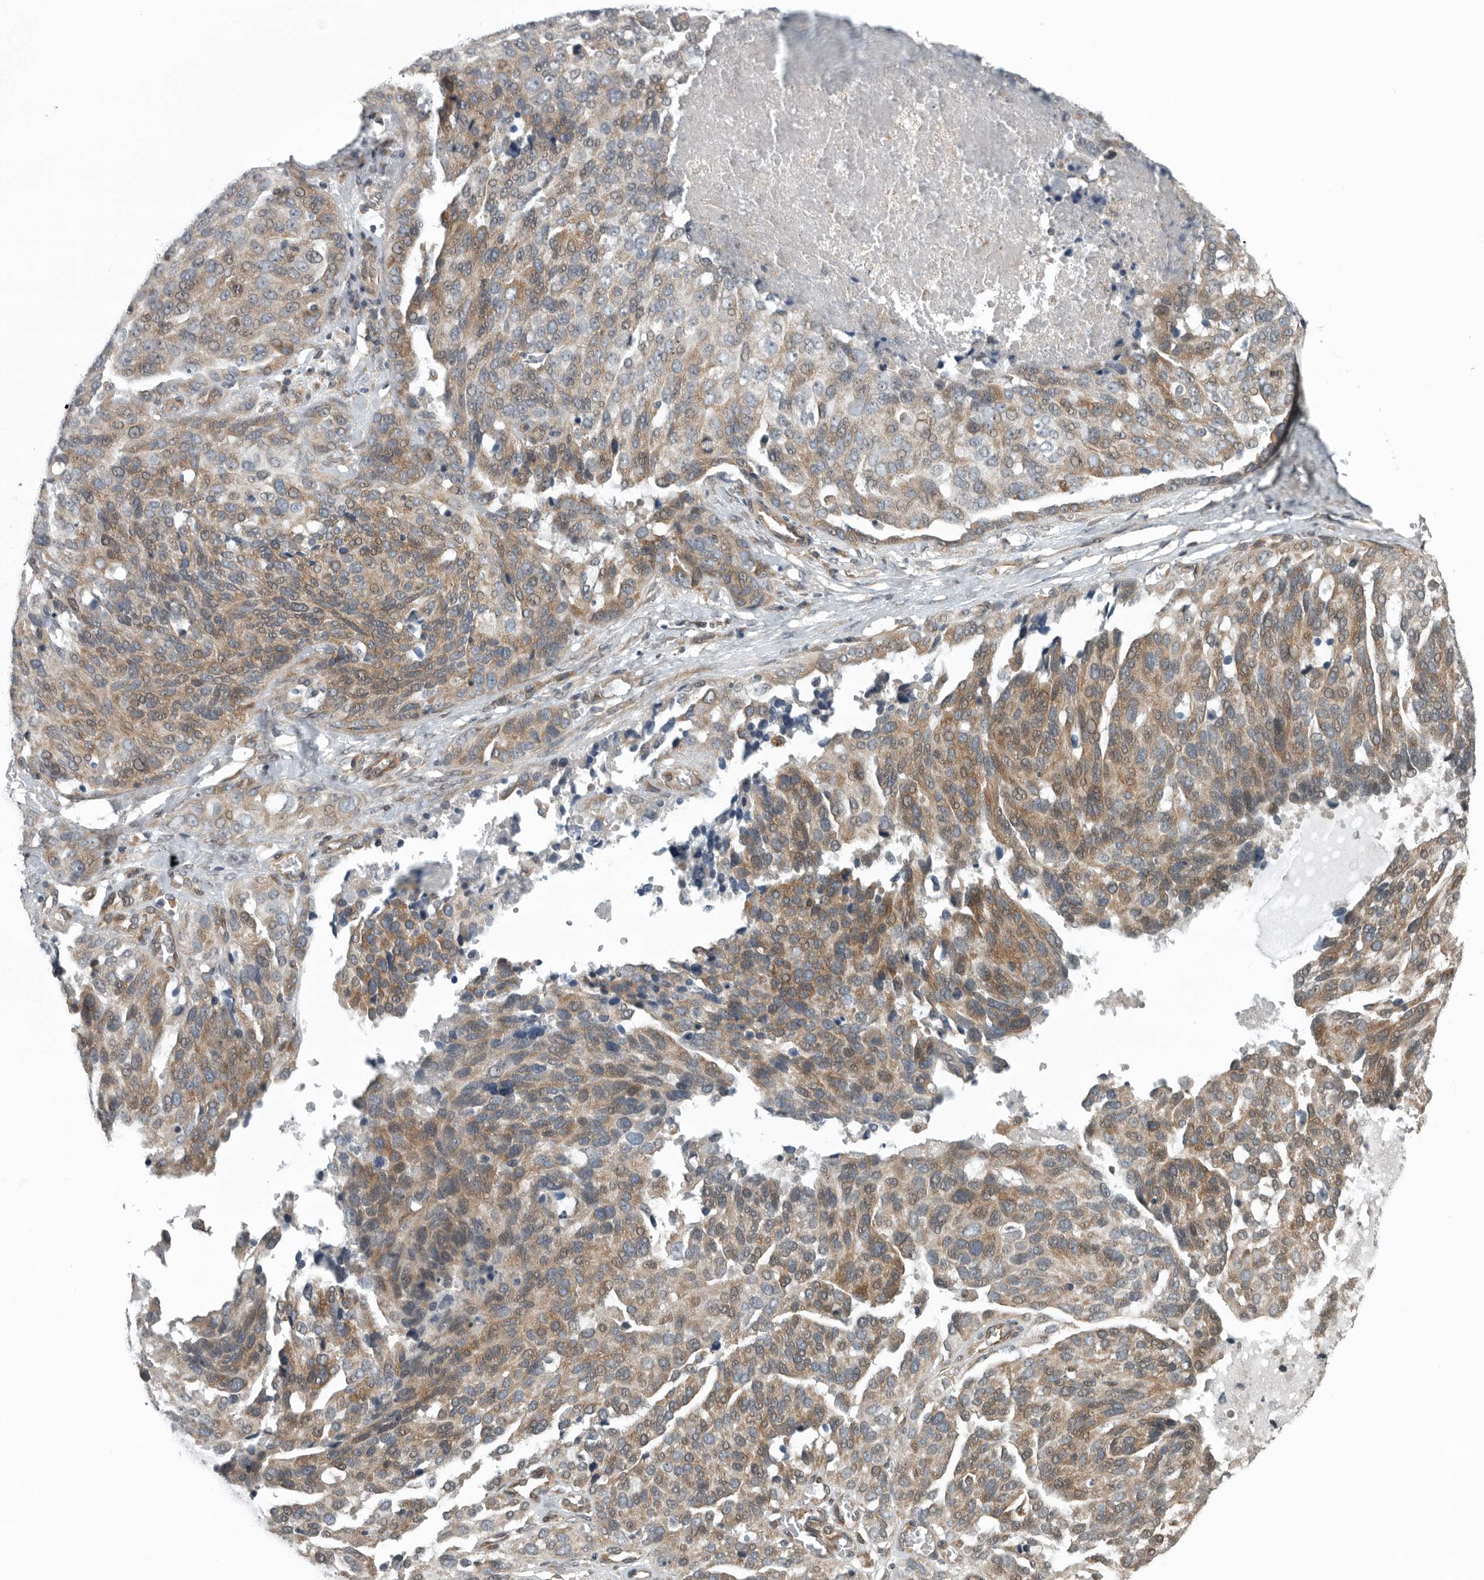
{"staining": {"intensity": "moderate", "quantity": ">75%", "location": "cytoplasmic/membranous"}, "tissue": "ovarian cancer", "cell_type": "Tumor cells", "image_type": "cancer", "snomed": [{"axis": "morphology", "description": "Cystadenocarcinoma, serous, NOS"}, {"axis": "topography", "description": "Ovary"}], "caption": "Ovarian cancer (serous cystadenocarcinoma) stained for a protein shows moderate cytoplasmic/membranous positivity in tumor cells. The protein is shown in brown color, while the nuclei are stained blue.", "gene": "AMFR", "patient": {"sex": "female", "age": 44}}